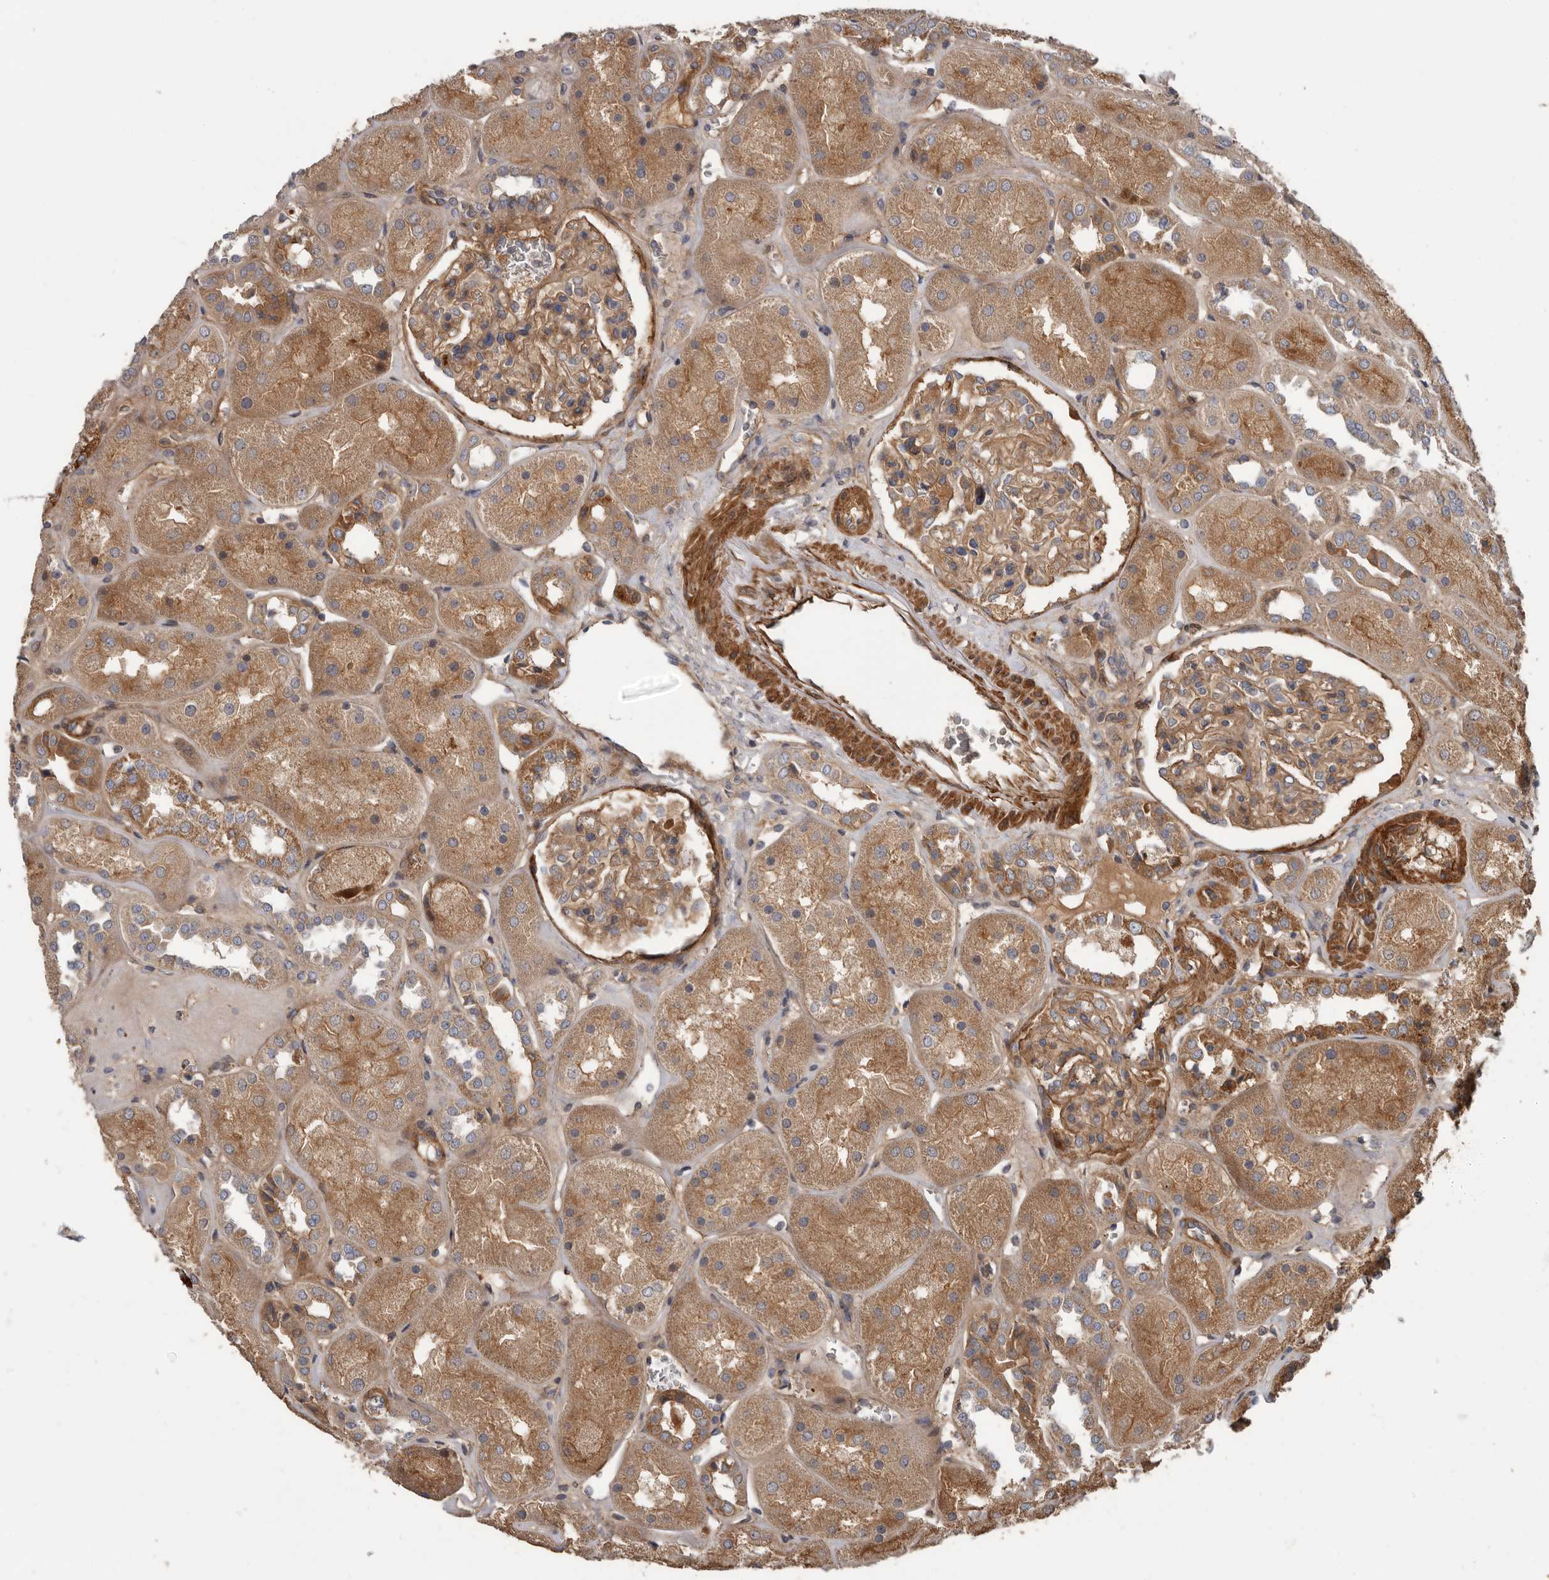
{"staining": {"intensity": "moderate", "quantity": ">75%", "location": "cytoplasmic/membranous"}, "tissue": "kidney", "cell_type": "Cells in glomeruli", "image_type": "normal", "snomed": [{"axis": "morphology", "description": "Normal tissue, NOS"}, {"axis": "topography", "description": "Kidney"}], "caption": "Brown immunohistochemical staining in benign human kidney demonstrates moderate cytoplasmic/membranous expression in approximately >75% of cells in glomeruli.", "gene": "ARHGEF5", "patient": {"sex": "male", "age": 70}}